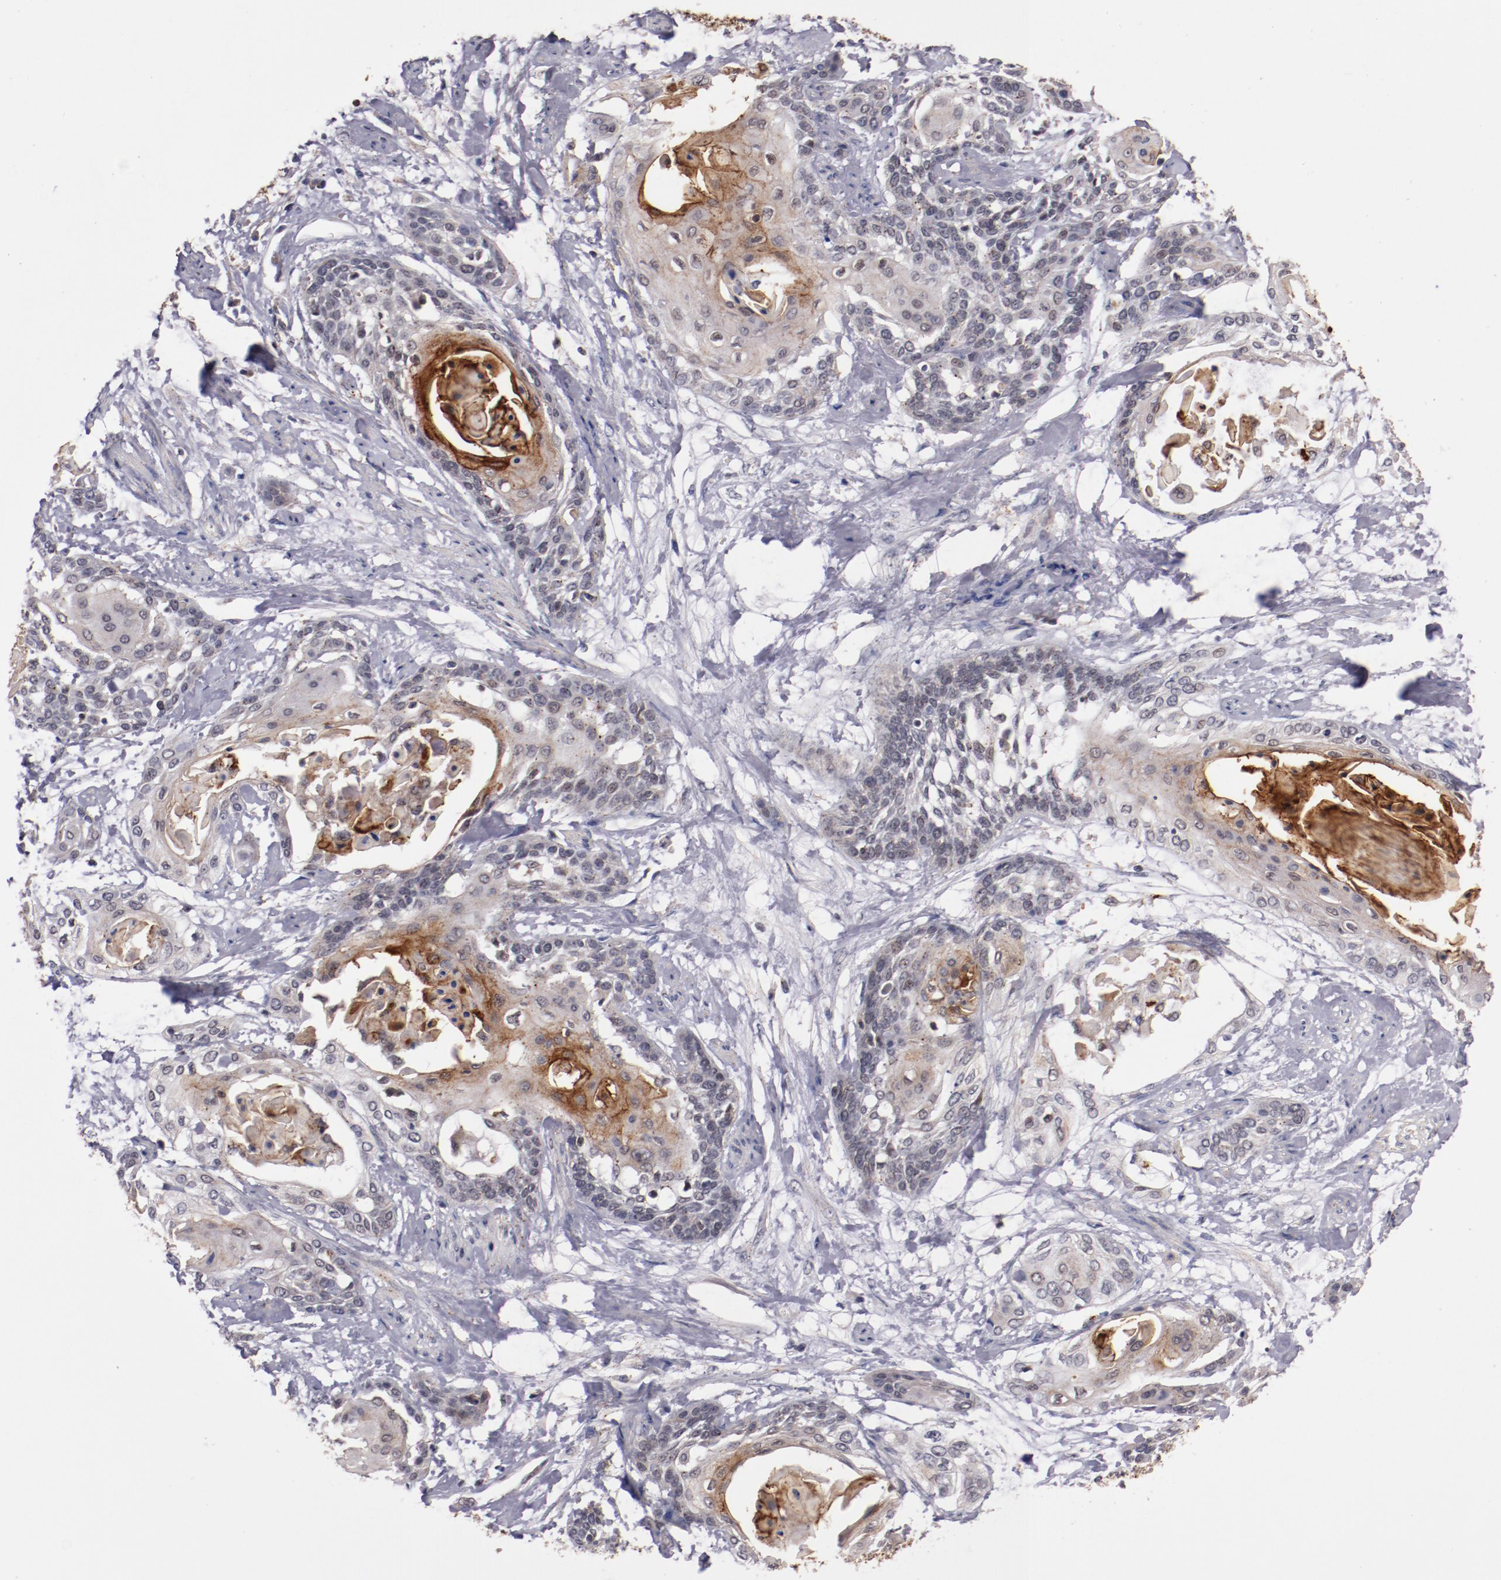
{"staining": {"intensity": "moderate", "quantity": "25%-75%", "location": "cytoplasmic/membranous"}, "tissue": "cervical cancer", "cell_type": "Tumor cells", "image_type": "cancer", "snomed": [{"axis": "morphology", "description": "Squamous cell carcinoma, NOS"}, {"axis": "topography", "description": "Cervix"}], "caption": "IHC histopathology image of neoplastic tissue: cervical cancer stained using immunohistochemistry shows medium levels of moderate protein expression localized specifically in the cytoplasmic/membranous of tumor cells, appearing as a cytoplasmic/membranous brown color.", "gene": "SYP", "patient": {"sex": "female", "age": 57}}